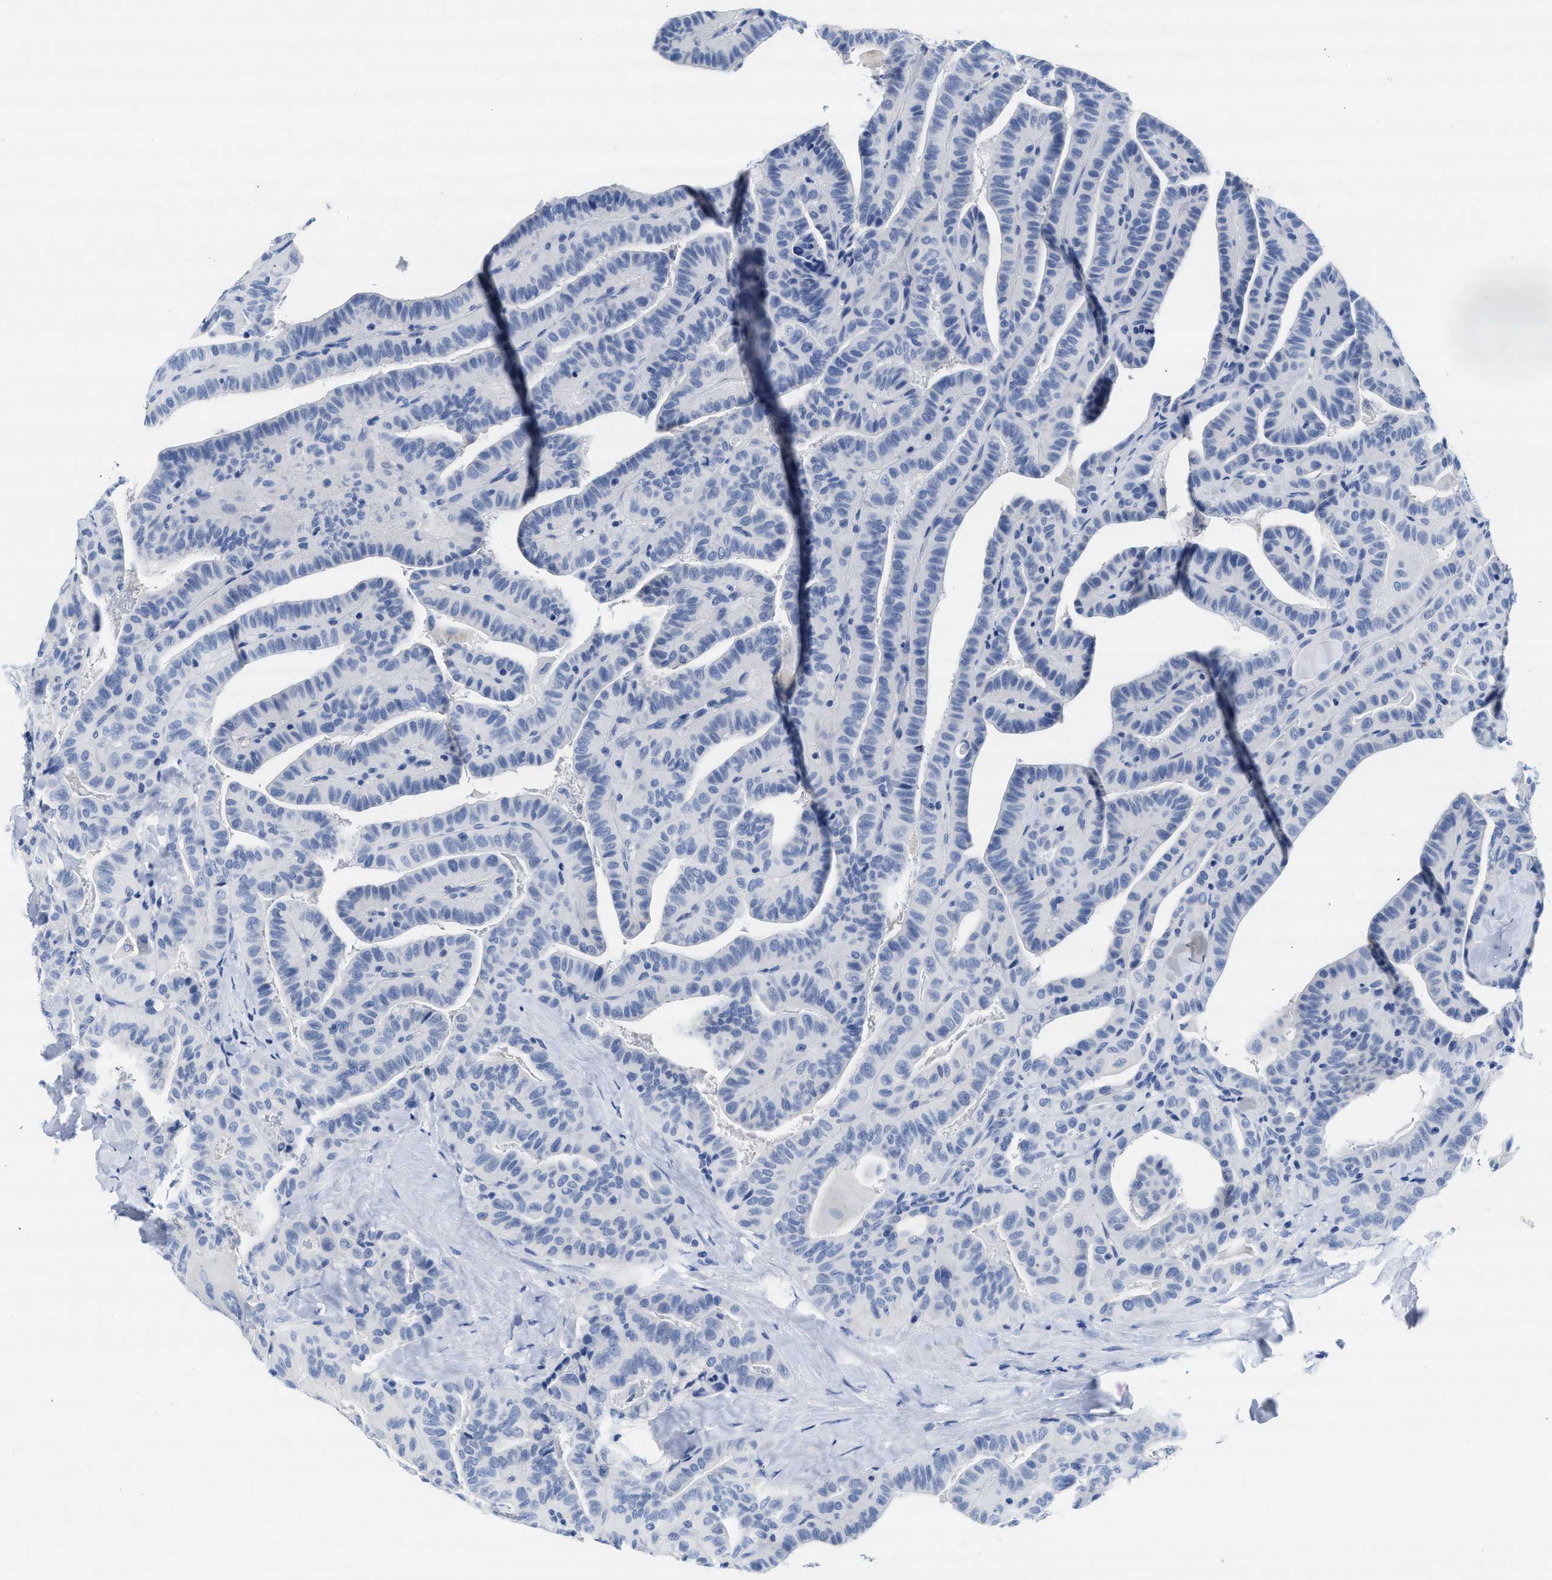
{"staining": {"intensity": "negative", "quantity": "none", "location": "none"}, "tissue": "thyroid cancer", "cell_type": "Tumor cells", "image_type": "cancer", "snomed": [{"axis": "morphology", "description": "Papillary adenocarcinoma, NOS"}, {"axis": "topography", "description": "Thyroid gland"}], "caption": "Micrograph shows no significant protein expression in tumor cells of papillary adenocarcinoma (thyroid).", "gene": "TTC3", "patient": {"sex": "male", "age": 77}}